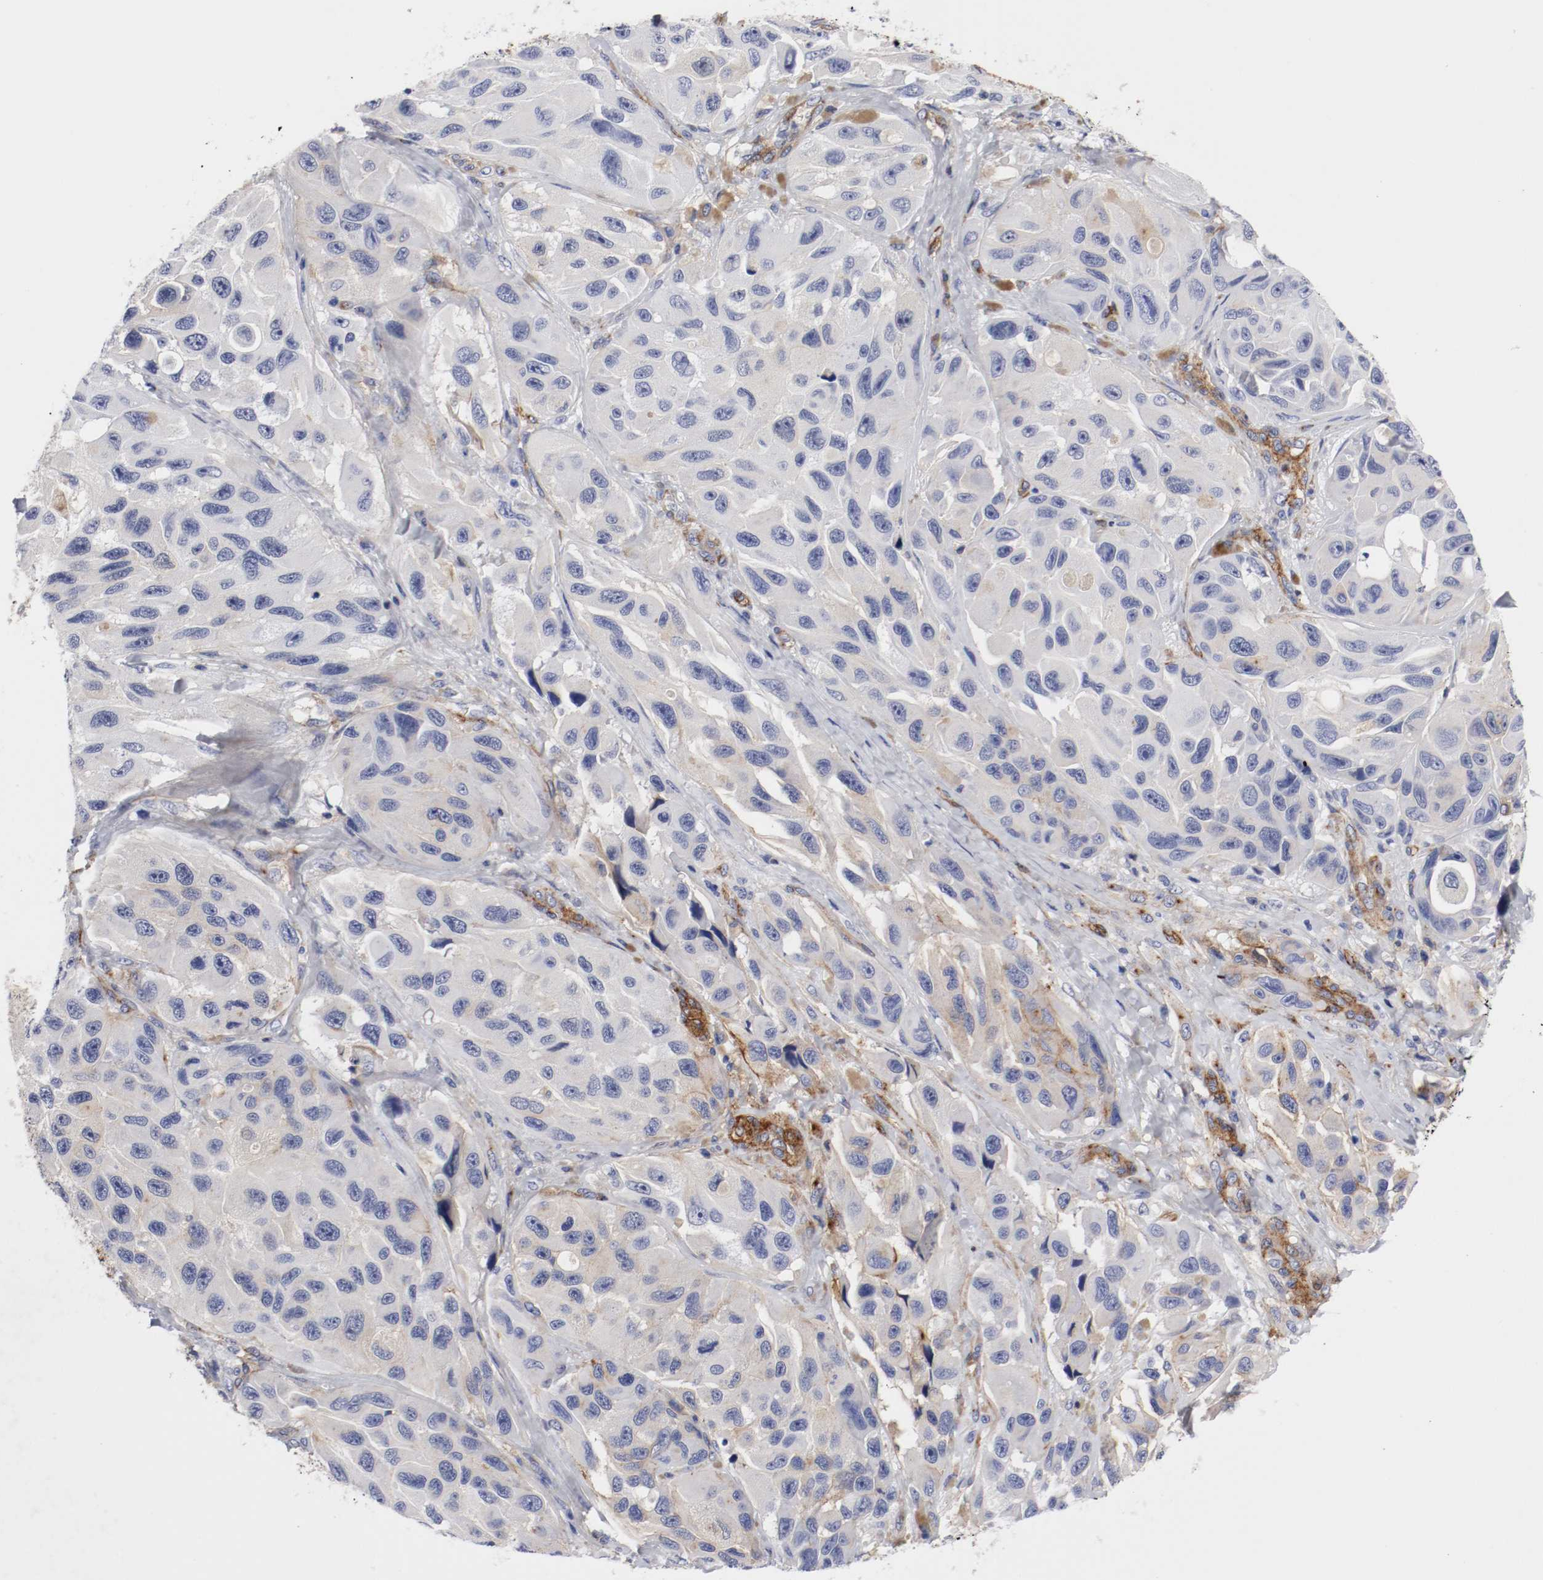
{"staining": {"intensity": "weak", "quantity": "<25%", "location": "cytoplasmic/membranous"}, "tissue": "melanoma", "cell_type": "Tumor cells", "image_type": "cancer", "snomed": [{"axis": "morphology", "description": "Malignant melanoma, NOS"}, {"axis": "topography", "description": "Skin"}], "caption": "Melanoma was stained to show a protein in brown. There is no significant expression in tumor cells. (DAB (3,3'-diaminobenzidine) IHC with hematoxylin counter stain).", "gene": "IFITM1", "patient": {"sex": "female", "age": 73}}